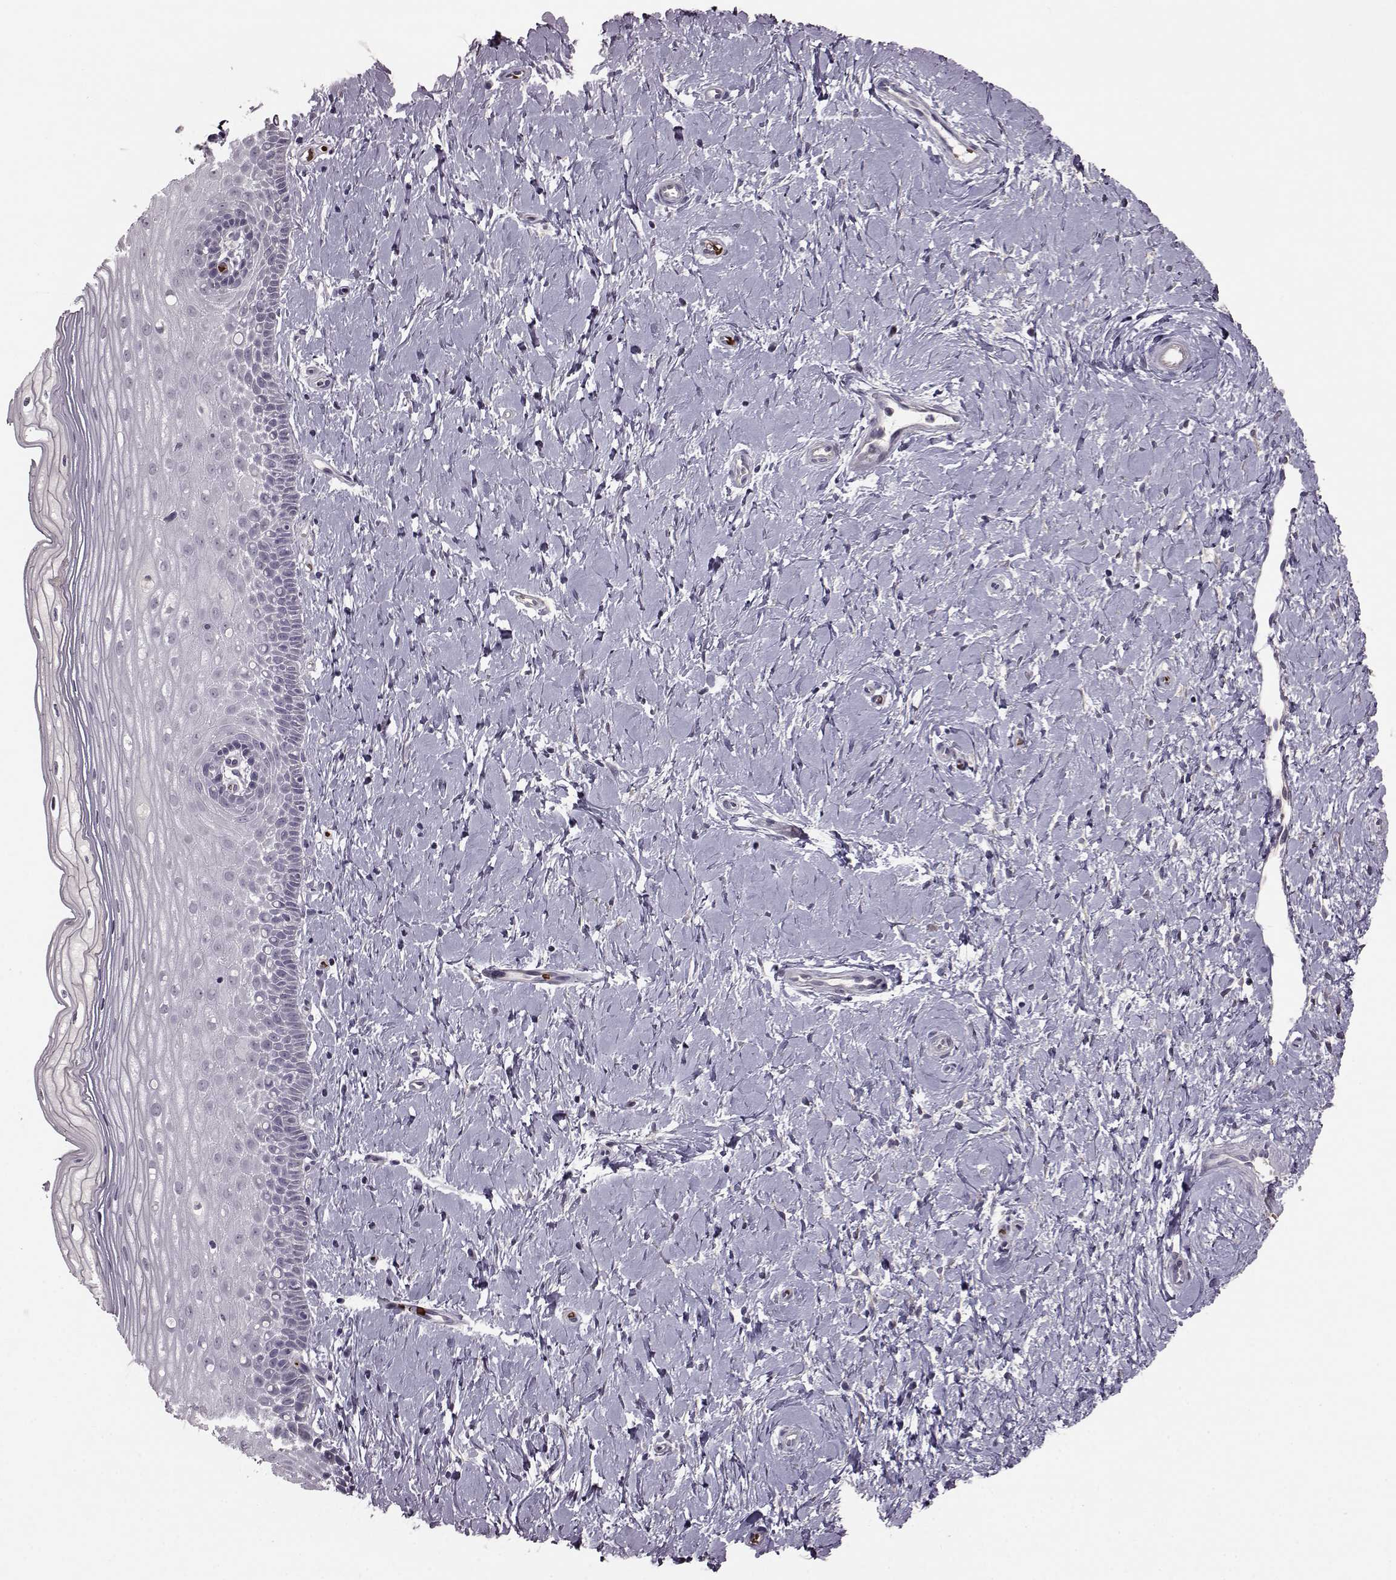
{"staining": {"intensity": "weak", "quantity": "<25%", "location": "cytoplasmic/membranous"}, "tissue": "cervix", "cell_type": "Glandular cells", "image_type": "normal", "snomed": [{"axis": "morphology", "description": "Normal tissue, NOS"}, {"axis": "topography", "description": "Cervix"}], "caption": "High magnification brightfield microscopy of benign cervix stained with DAB (3,3'-diaminobenzidine) (brown) and counterstained with hematoxylin (blue): glandular cells show no significant positivity. The staining was performed using DAB (3,3'-diaminobenzidine) to visualize the protein expression in brown, while the nuclei were stained in blue with hematoxylin (Magnification: 20x).", "gene": "PROP1", "patient": {"sex": "female", "age": 37}}